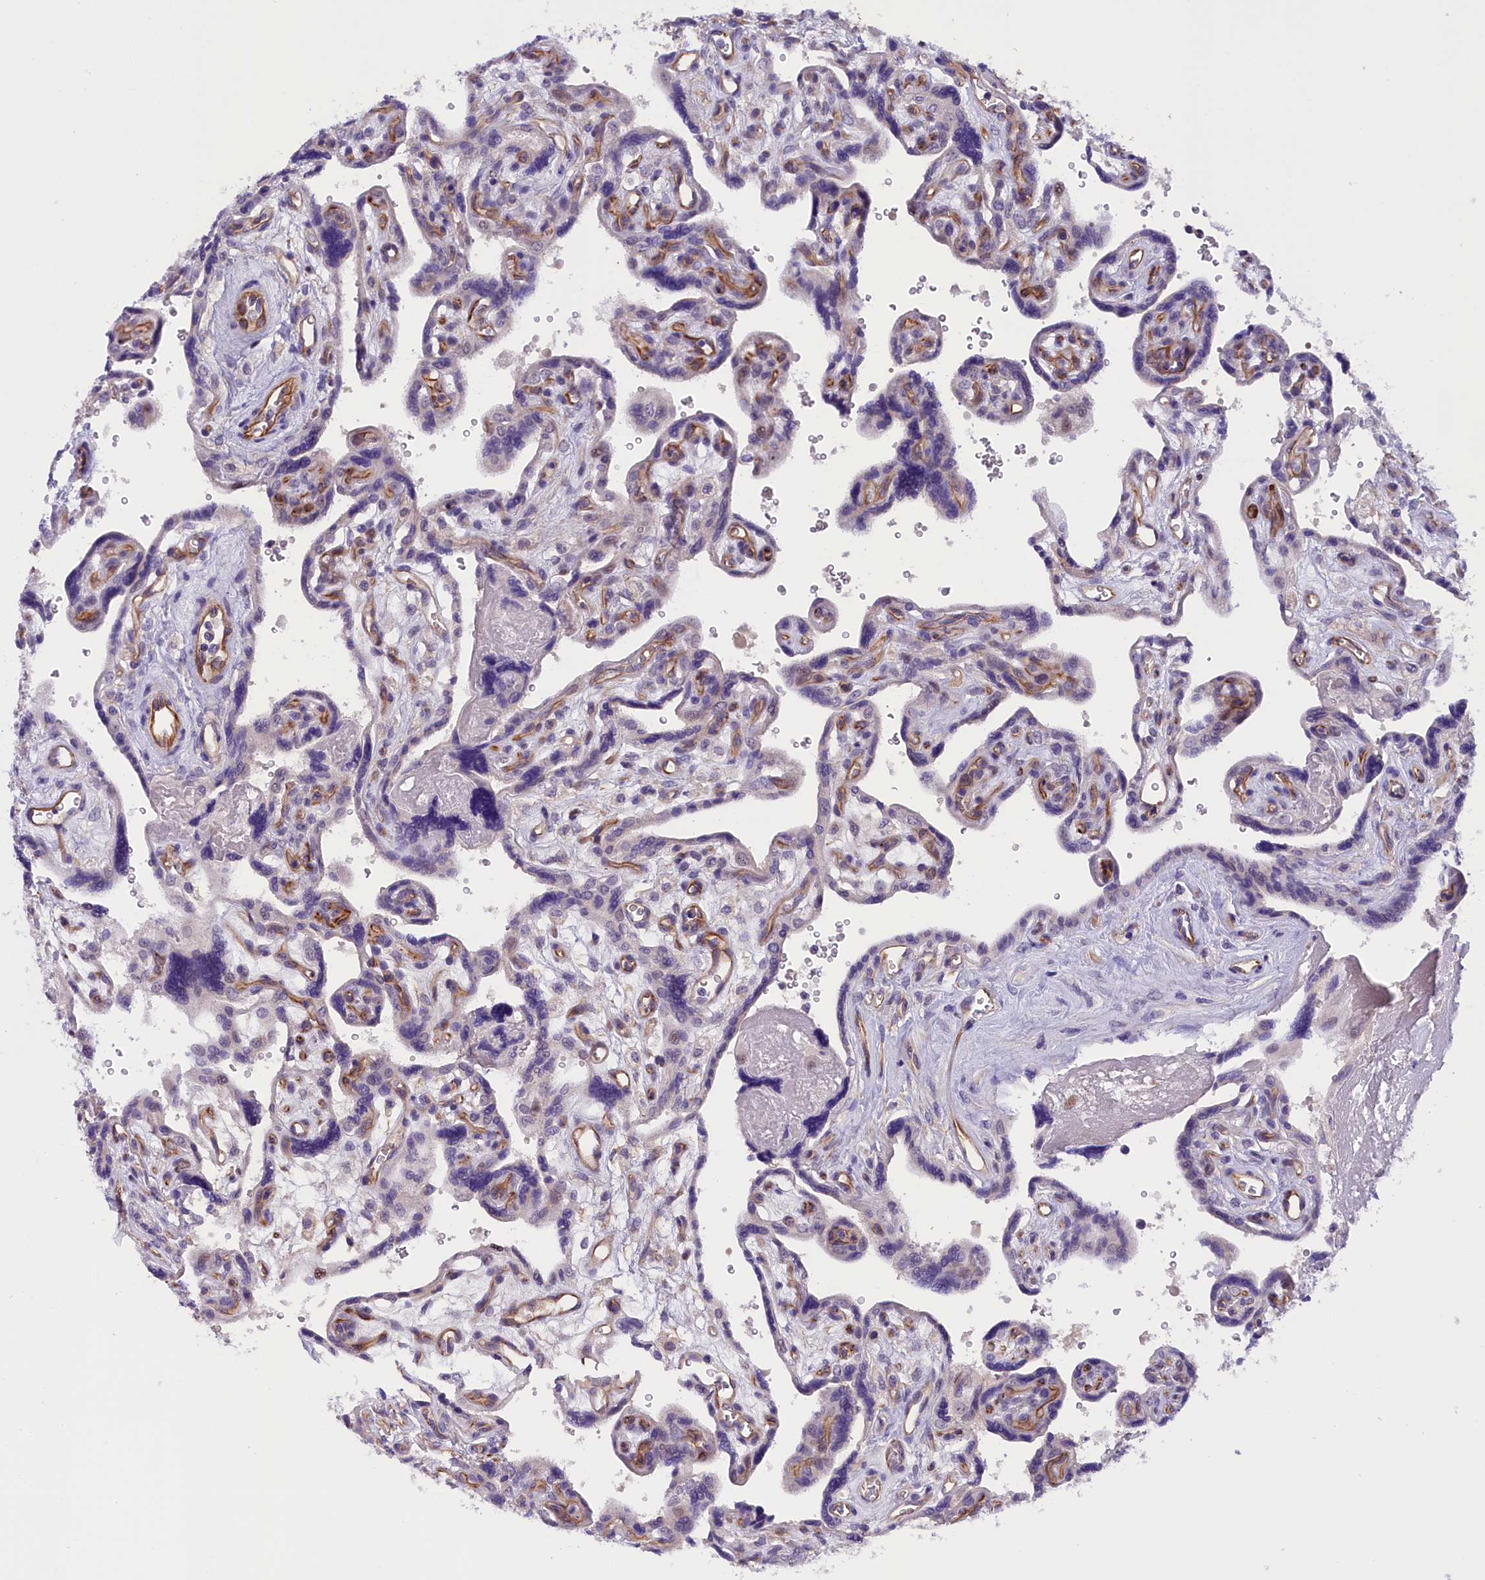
{"staining": {"intensity": "negative", "quantity": "none", "location": "none"}, "tissue": "placenta", "cell_type": "Decidual cells", "image_type": "normal", "snomed": [{"axis": "morphology", "description": "Normal tissue, NOS"}, {"axis": "topography", "description": "Placenta"}], "caption": "This image is of unremarkable placenta stained with immunohistochemistry (IHC) to label a protein in brown with the nuclei are counter-stained blue. There is no staining in decidual cells. (DAB (3,3'-diaminobenzidine) IHC visualized using brightfield microscopy, high magnification).", "gene": "CCDC32", "patient": {"sex": "female", "age": 39}}